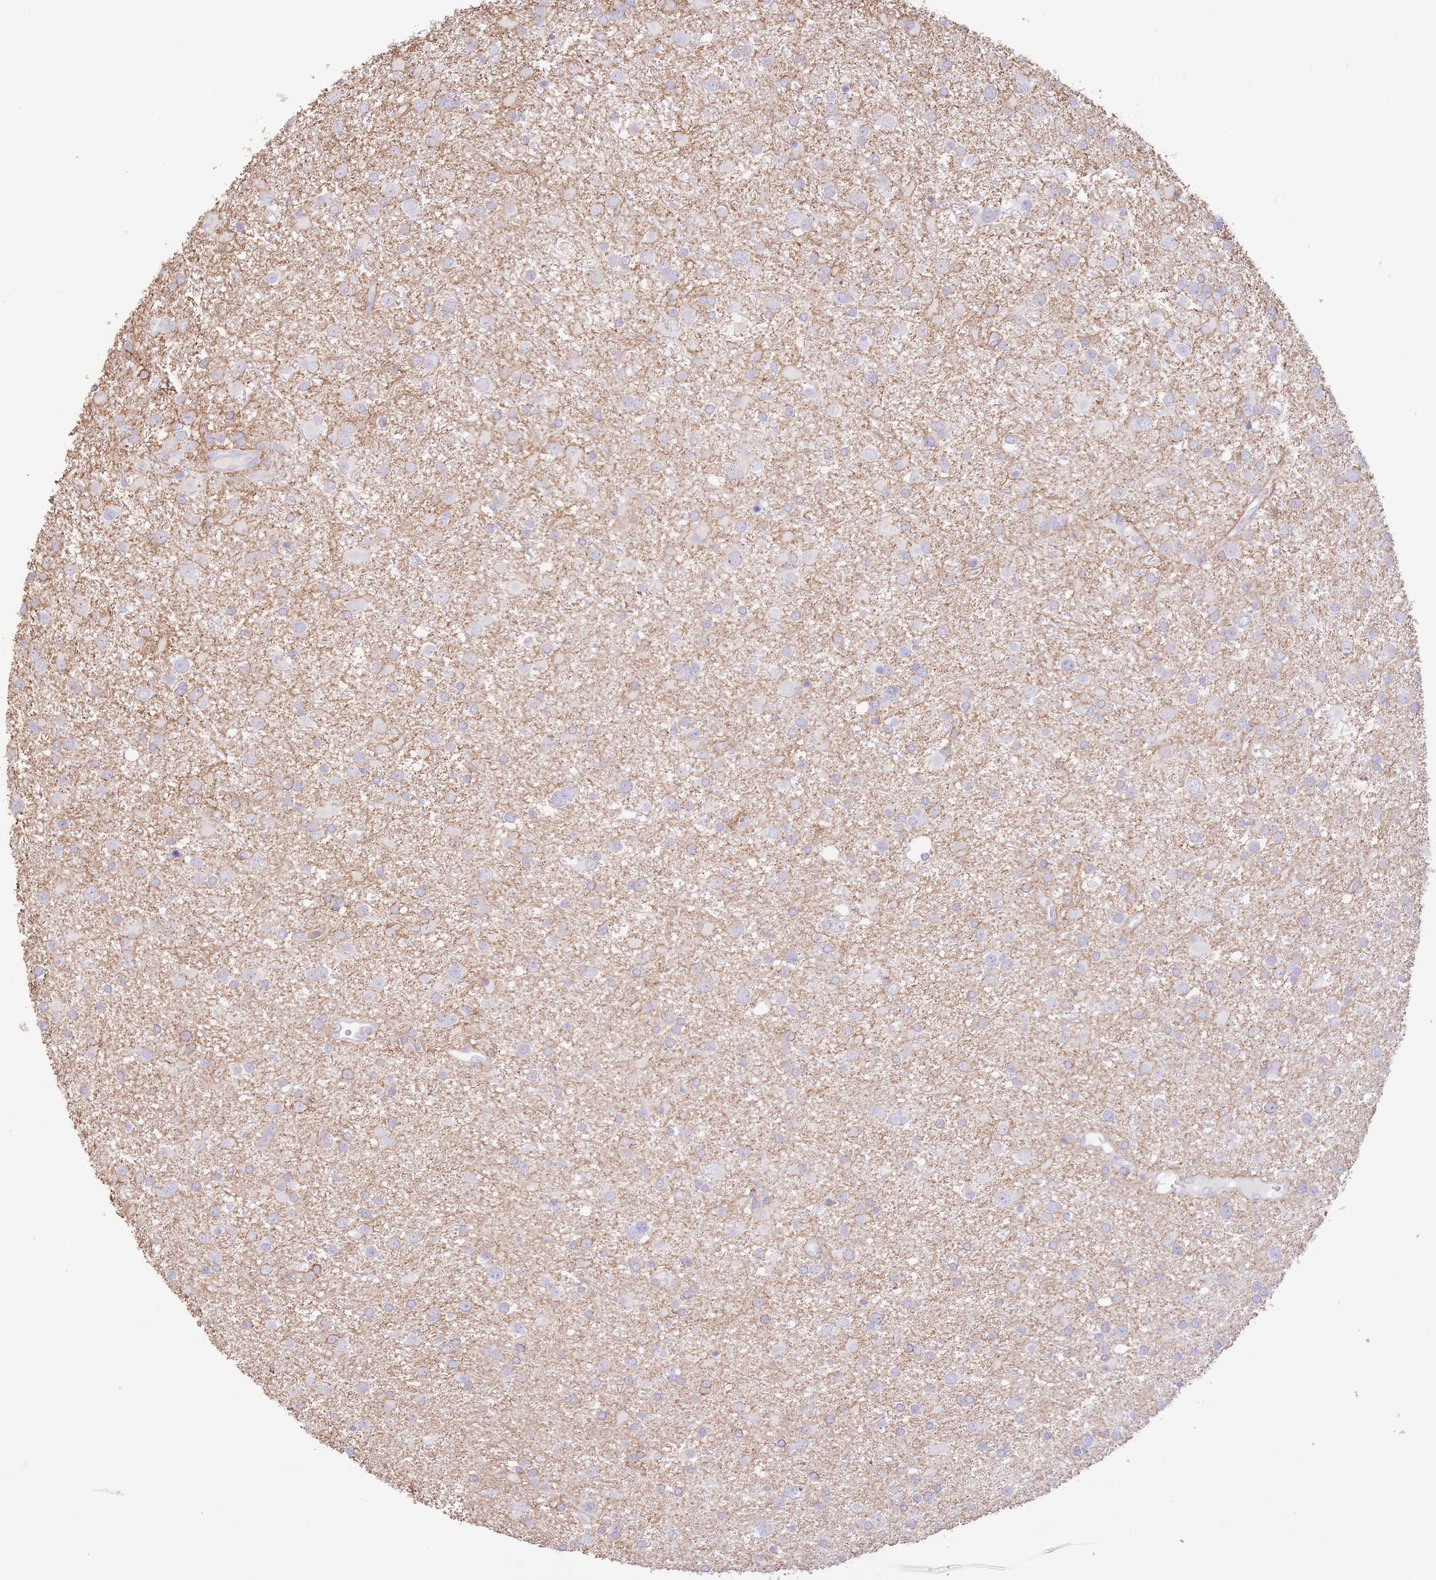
{"staining": {"intensity": "negative", "quantity": "none", "location": "none"}, "tissue": "glioma", "cell_type": "Tumor cells", "image_type": "cancer", "snomed": [{"axis": "morphology", "description": "Glioma, malignant, Low grade"}, {"axis": "topography", "description": "Brain"}], "caption": "High magnification brightfield microscopy of glioma stained with DAB (brown) and counterstained with hematoxylin (blue): tumor cells show no significant positivity. (Stains: DAB immunohistochemistry with hematoxylin counter stain, Microscopy: brightfield microscopy at high magnification).", "gene": "LCLAT1", "patient": {"sex": "female", "age": 32}}